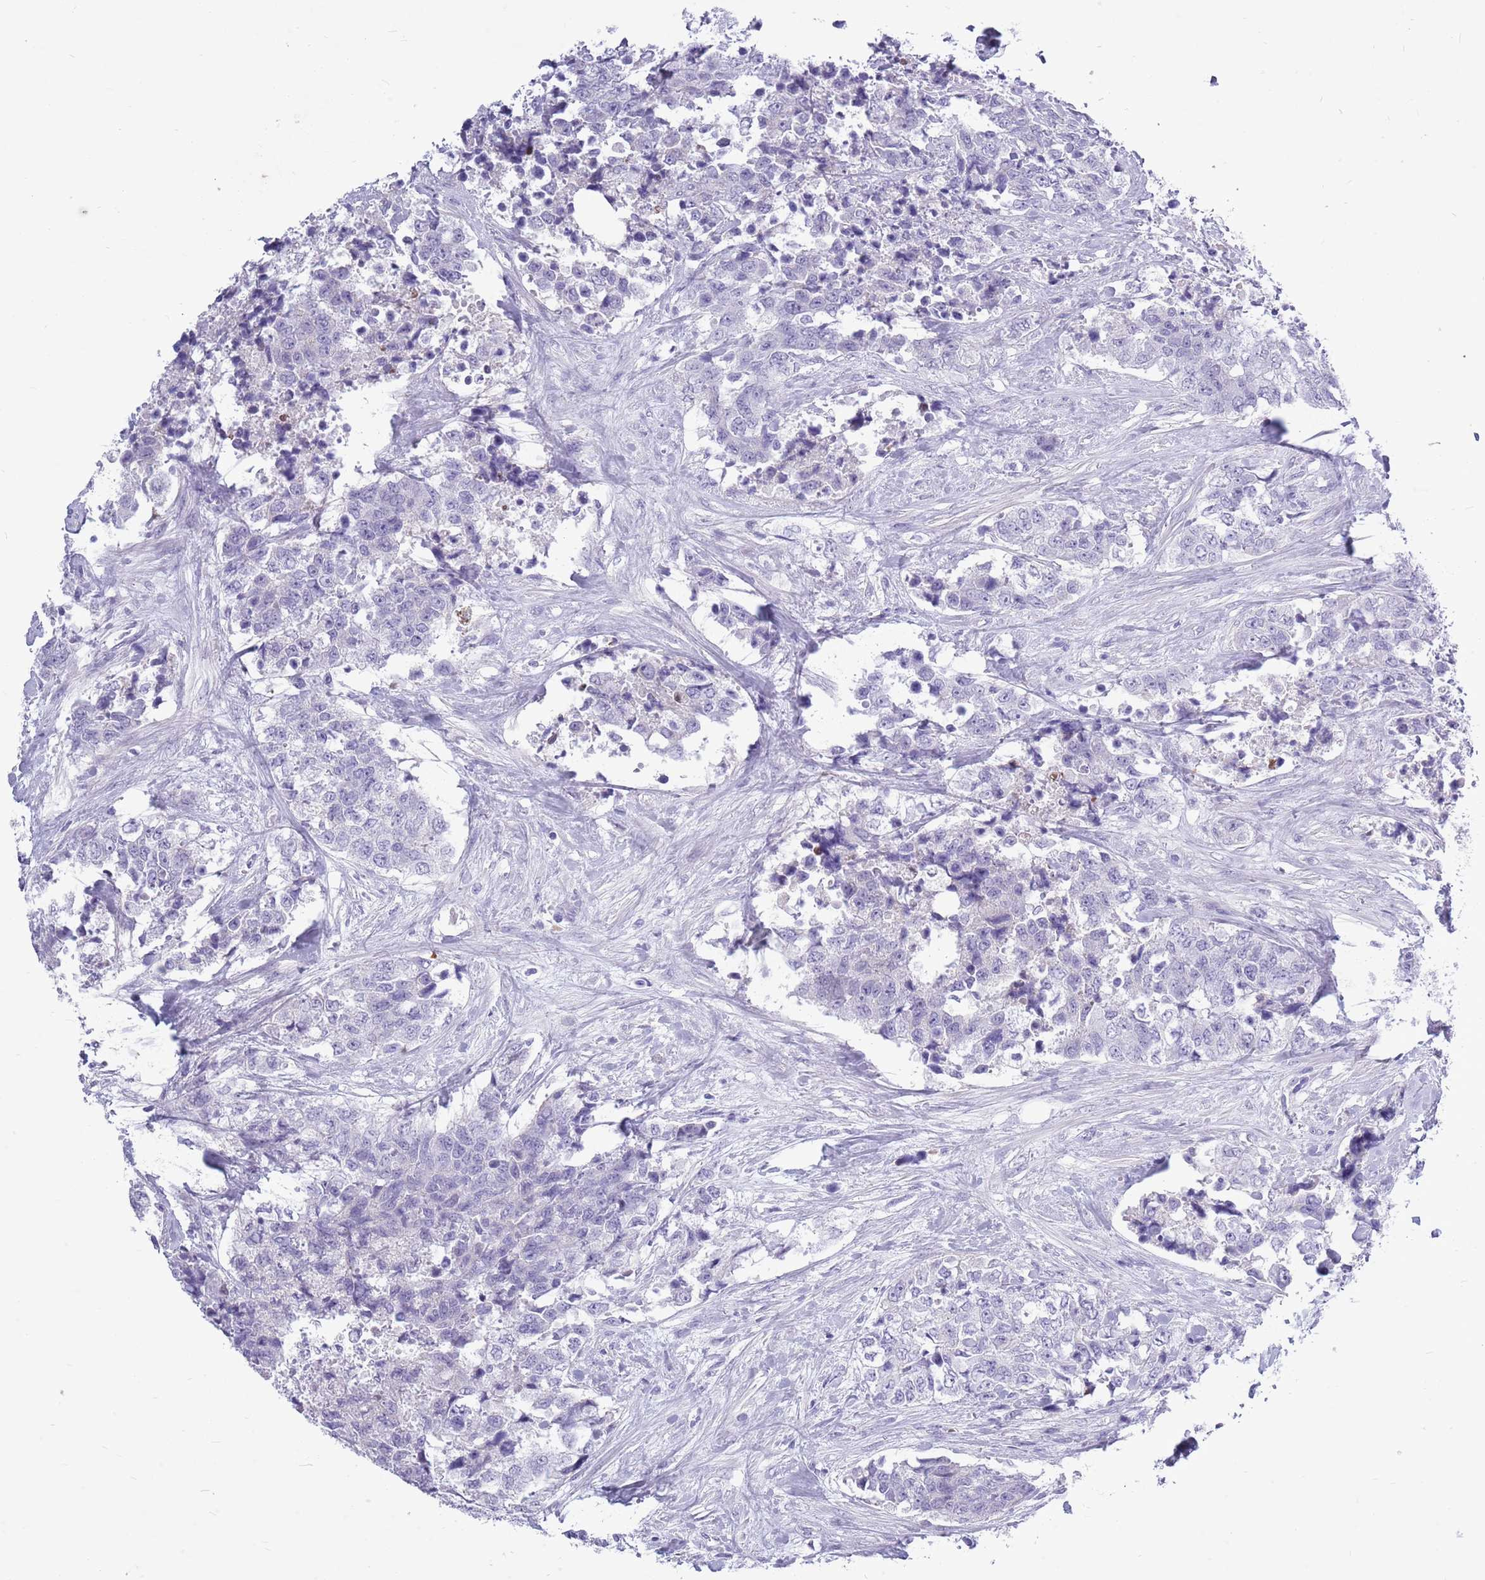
{"staining": {"intensity": "negative", "quantity": "none", "location": "none"}, "tissue": "urothelial cancer", "cell_type": "Tumor cells", "image_type": "cancer", "snomed": [{"axis": "morphology", "description": "Urothelial carcinoma, High grade"}, {"axis": "topography", "description": "Urinary bladder"}], "caption": "Tumor cells are negative for brown protein staining in high-grade urothelial carcinoma.", "gene": "ZNF425", "patient": {"sex": "female", "age": 78}}